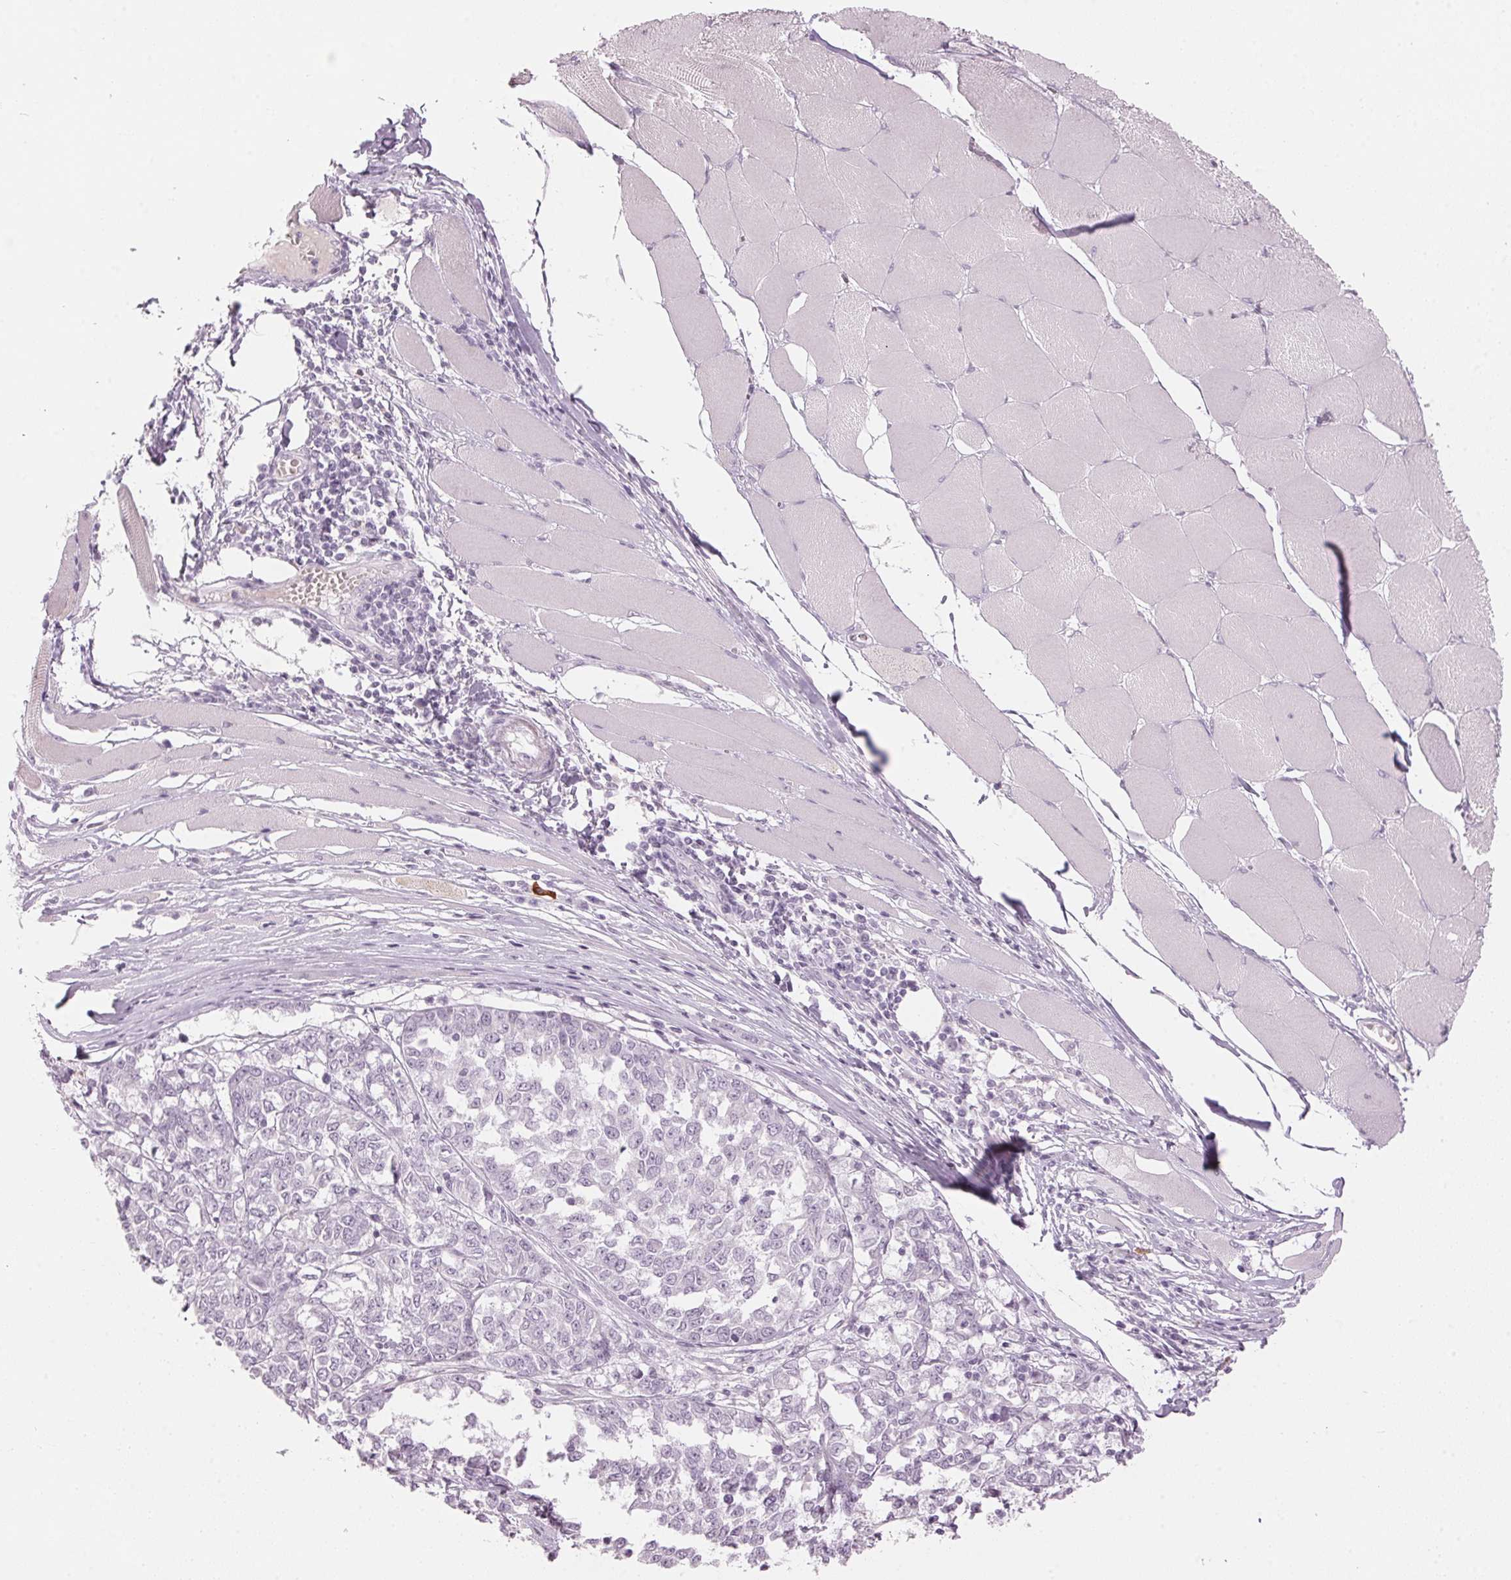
{"staining": {"intensity": "negative", "quantity": "none", "location": "none"}, "tissue": "melanoma", "cell_type": "Tumor cells", "image_type": "cancer", "snomed": [{"axis": "morphology", "description": "Malignant melanoma, NOS"}, {"axis": "topography", "description": "Skin"}], "caption": "Photomicrograph shows no protein staining in tumor cells of malignant melanoma tissue.", "gene": "SCTR", "patient": {"sex": "female", "age": 72}}